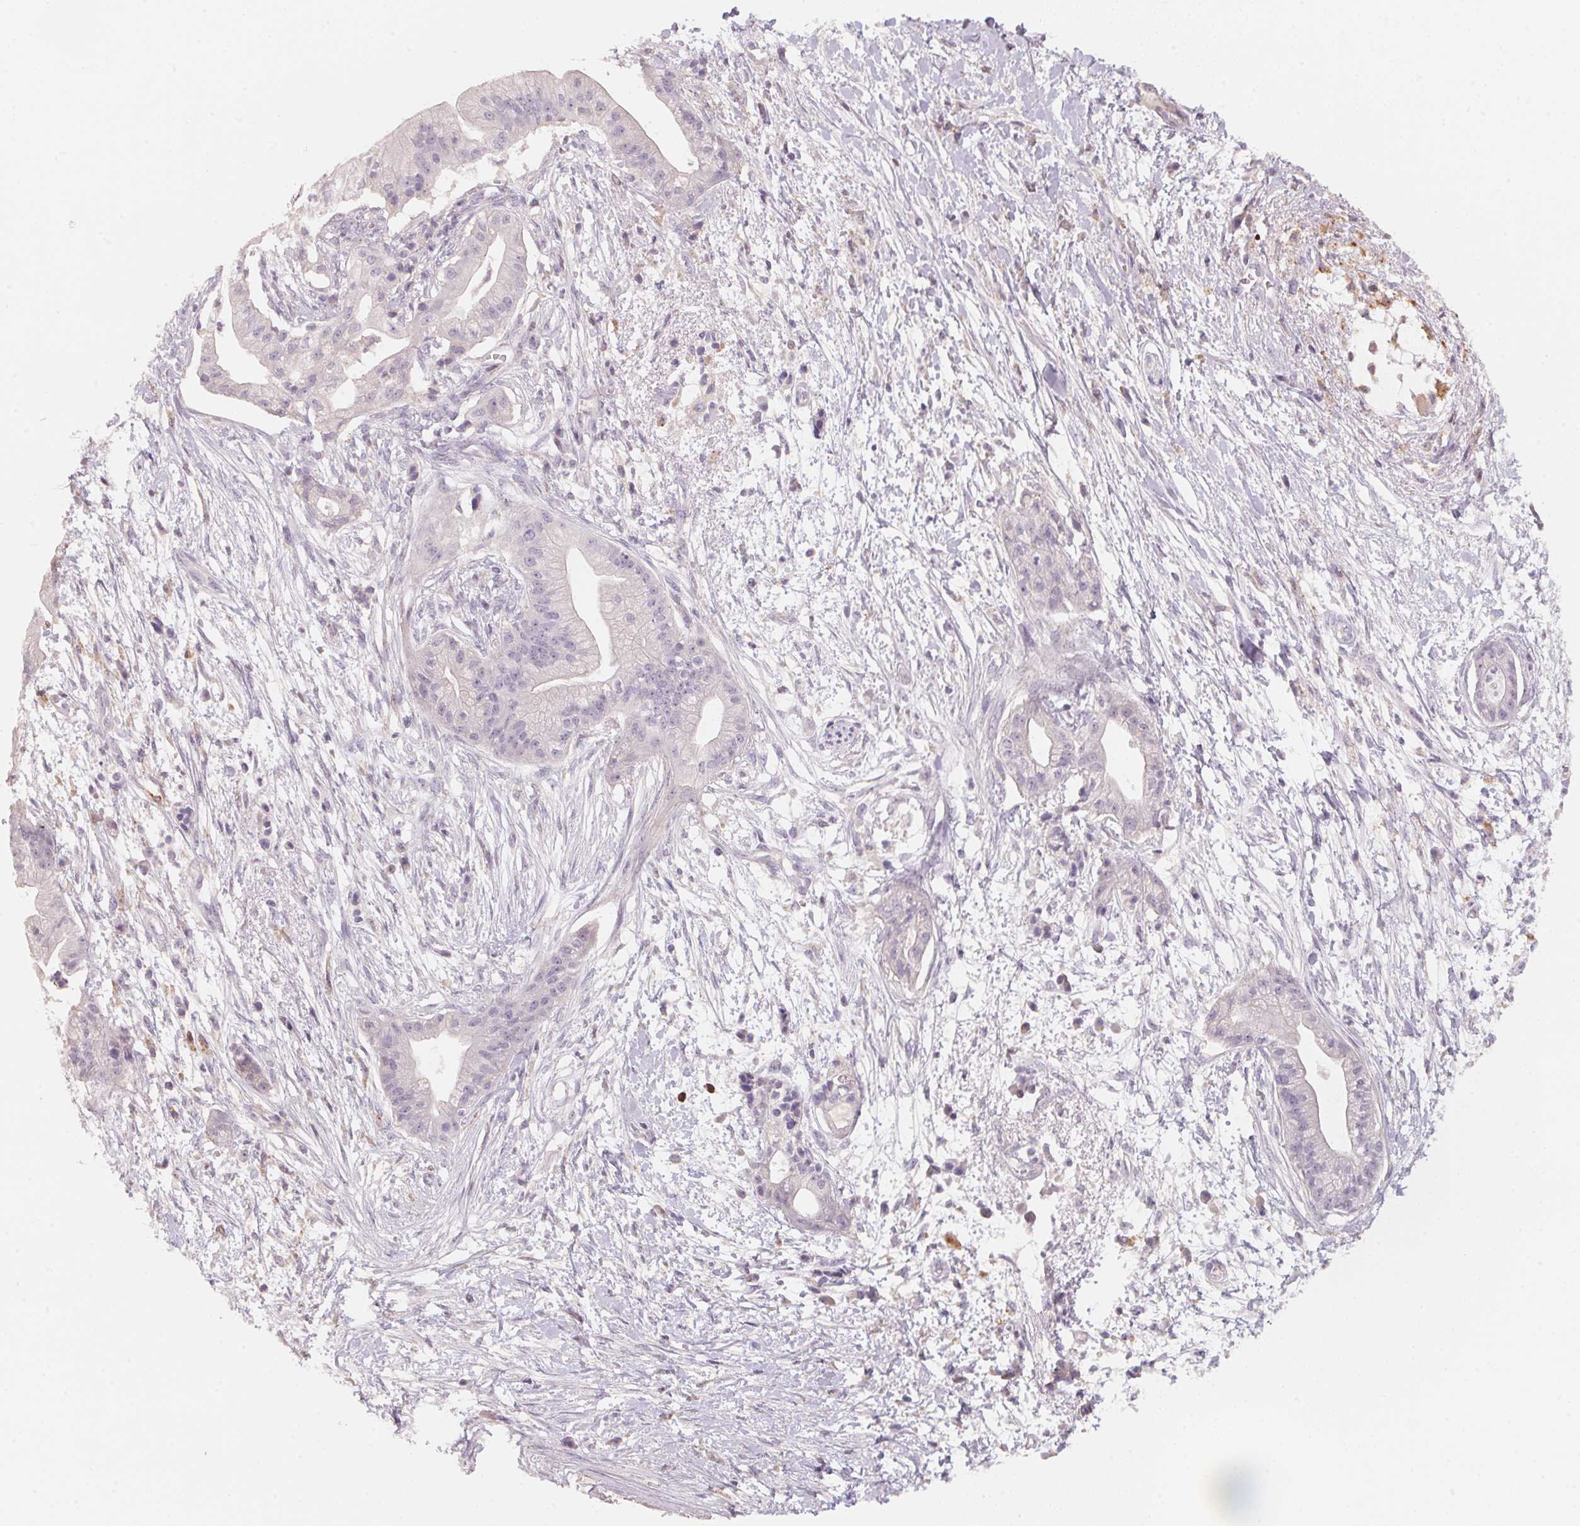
{"staining": {"intensity": "negative", "quantity": "none", "location": "none"}, "tissue": "pancreatic cancer", "cell_type": "Tumor cells", "image_type": "cancer", "snomed": [{"axis": "morphology", "description": "Normal tissue, NOS"}, {"axis": "morphology", "description": "Adenocarcinoma, NOS"}, {"axis": "topography", "description": "Lymph node"}, {"axis": "topography", "description": "Pancreas"}], "caption": "Immunohistochemical staining of human pancreatic cancer shows no significant positivity in tumor cells.", "gene": "TREH", "patient": {"sex": "female", "age": 58}}